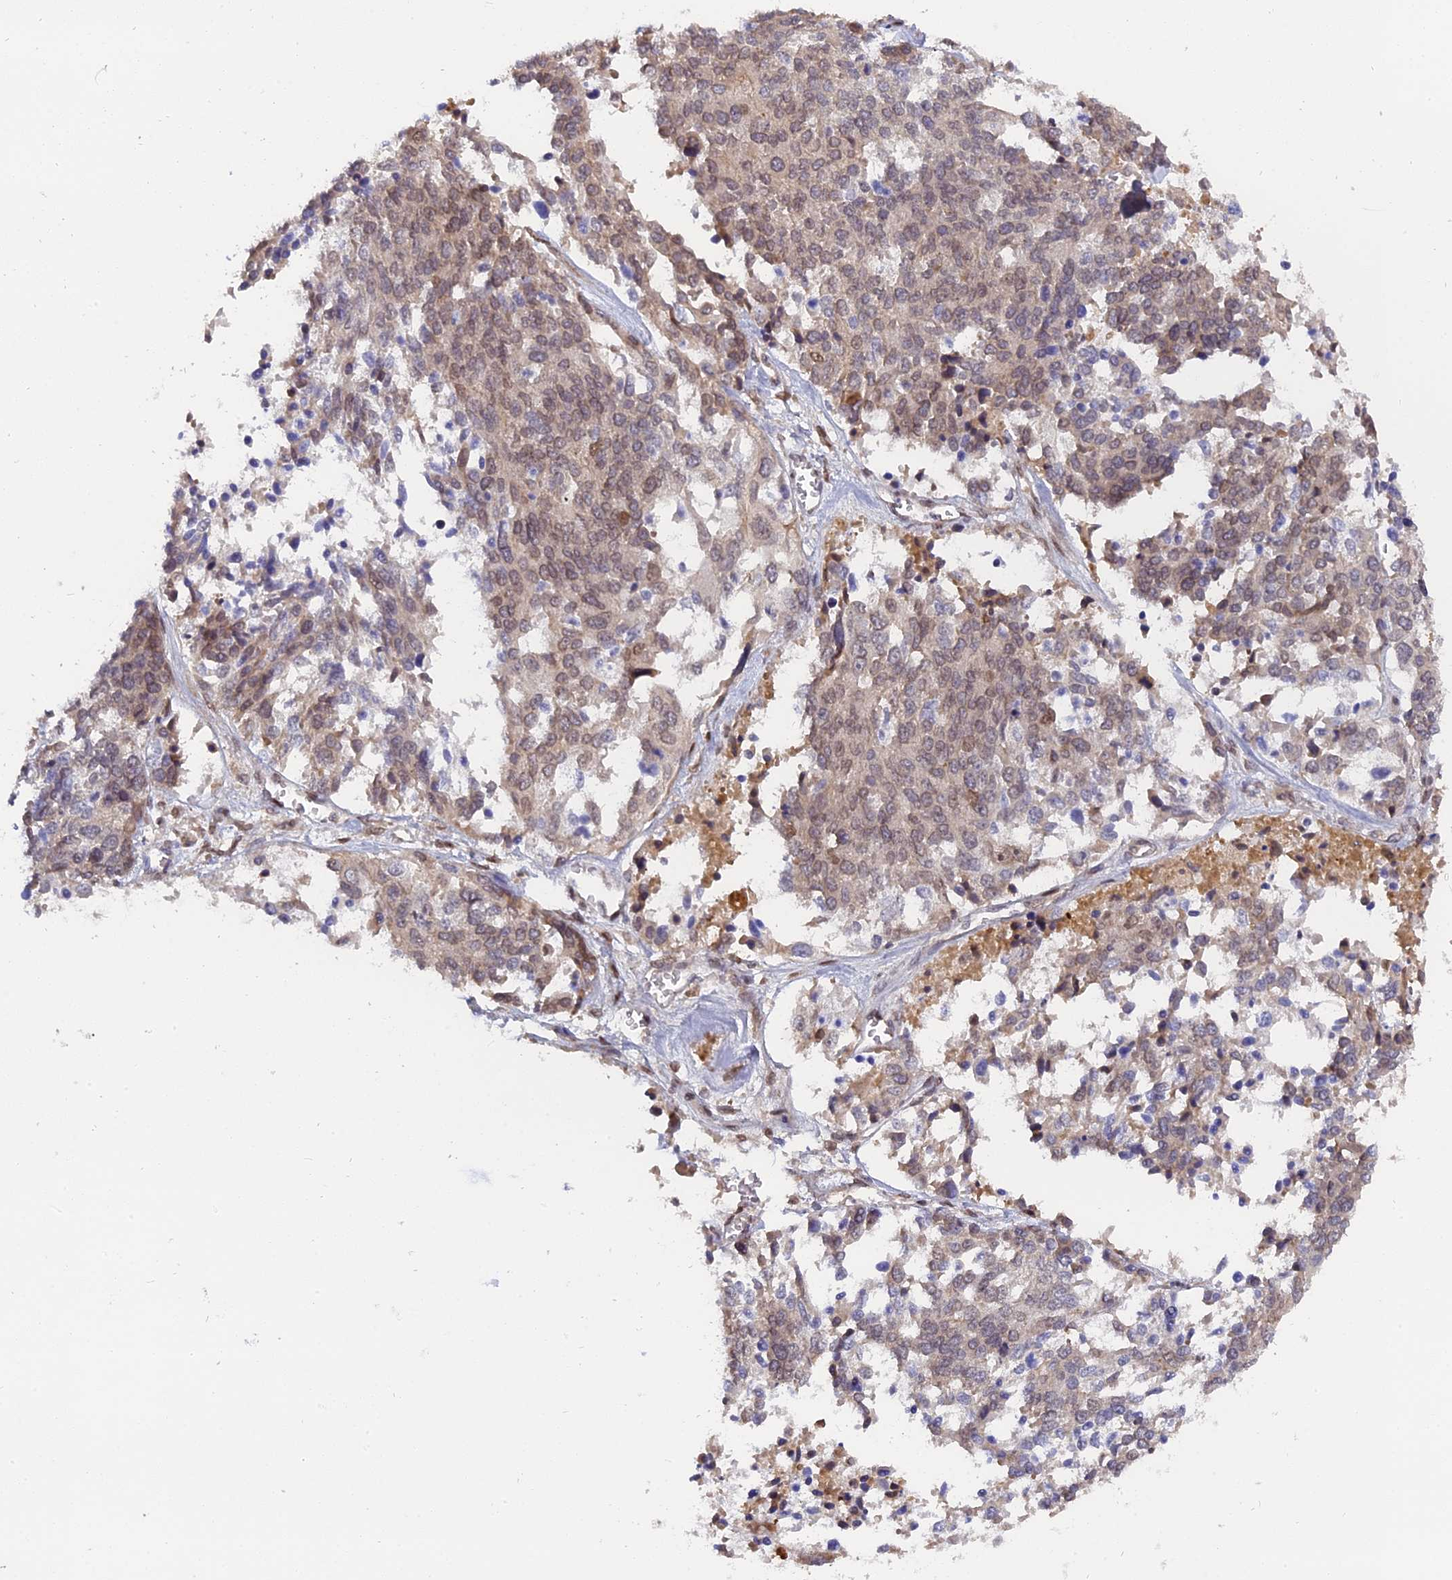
{"staining": {"intensity": "weak", "quantity": ">75%", "location": "nuclear"}, "tissue": "ovarian cancer", "cell_type": "Tumor cells", "image_type": "cancer", "snomed": [{"axis": "morphology", "description": "Cystadenocarcinoma, serous, NOS"}, {"axis": "topography", "description": "Ovary"}], "caption": "DAB immunohistochemical staining of human ovarian cancer (serous cystadenocarcinoma) shows weak nuclear protein staining in about >75% of tumor cells.", "gene": "PYGO1", "patient": {"sex": "female", "age": 44}}